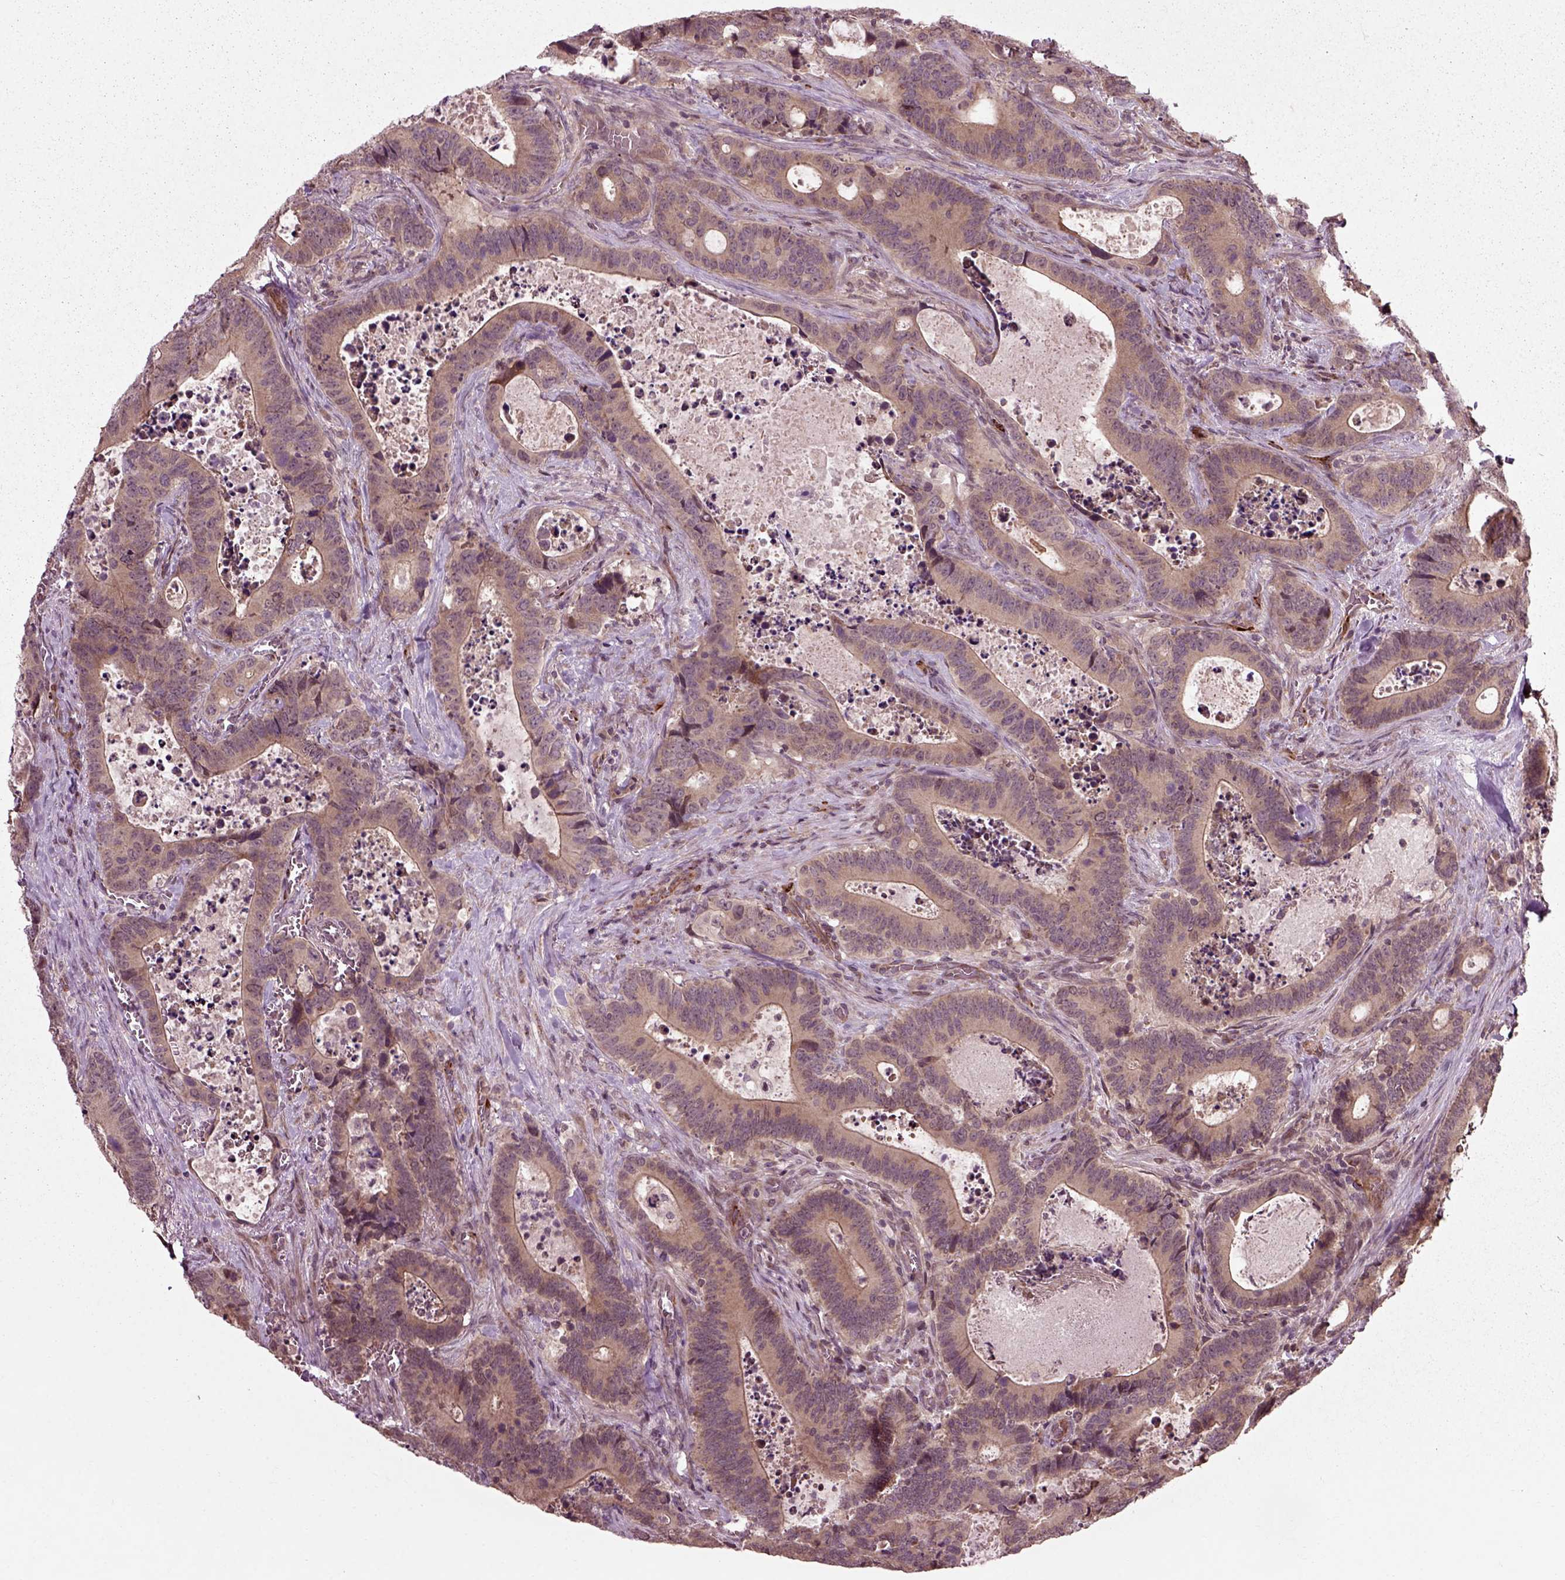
{"staining": {"intensity": "weak", "quantity": ">75%", "location": "cytoplasmic/membranous"}, "tissue": "colorectal cancer", "cell_type": "Tumor cells", "image_type": "cancer", "snomed": [{"axis": "morphology", "description": "Adenocarcinoma, NOS"}, {"axis": "topography", "description": "Colon"}], "caption": "A photomicrograph showing weak cytoplasmic/membranous staining in about >75% of tumor cells in colorectal cancer, as visualized by brown immunohistochemical staining.", "gene": "PLCD3", "patient": {"sex": "female", "age": 82}}